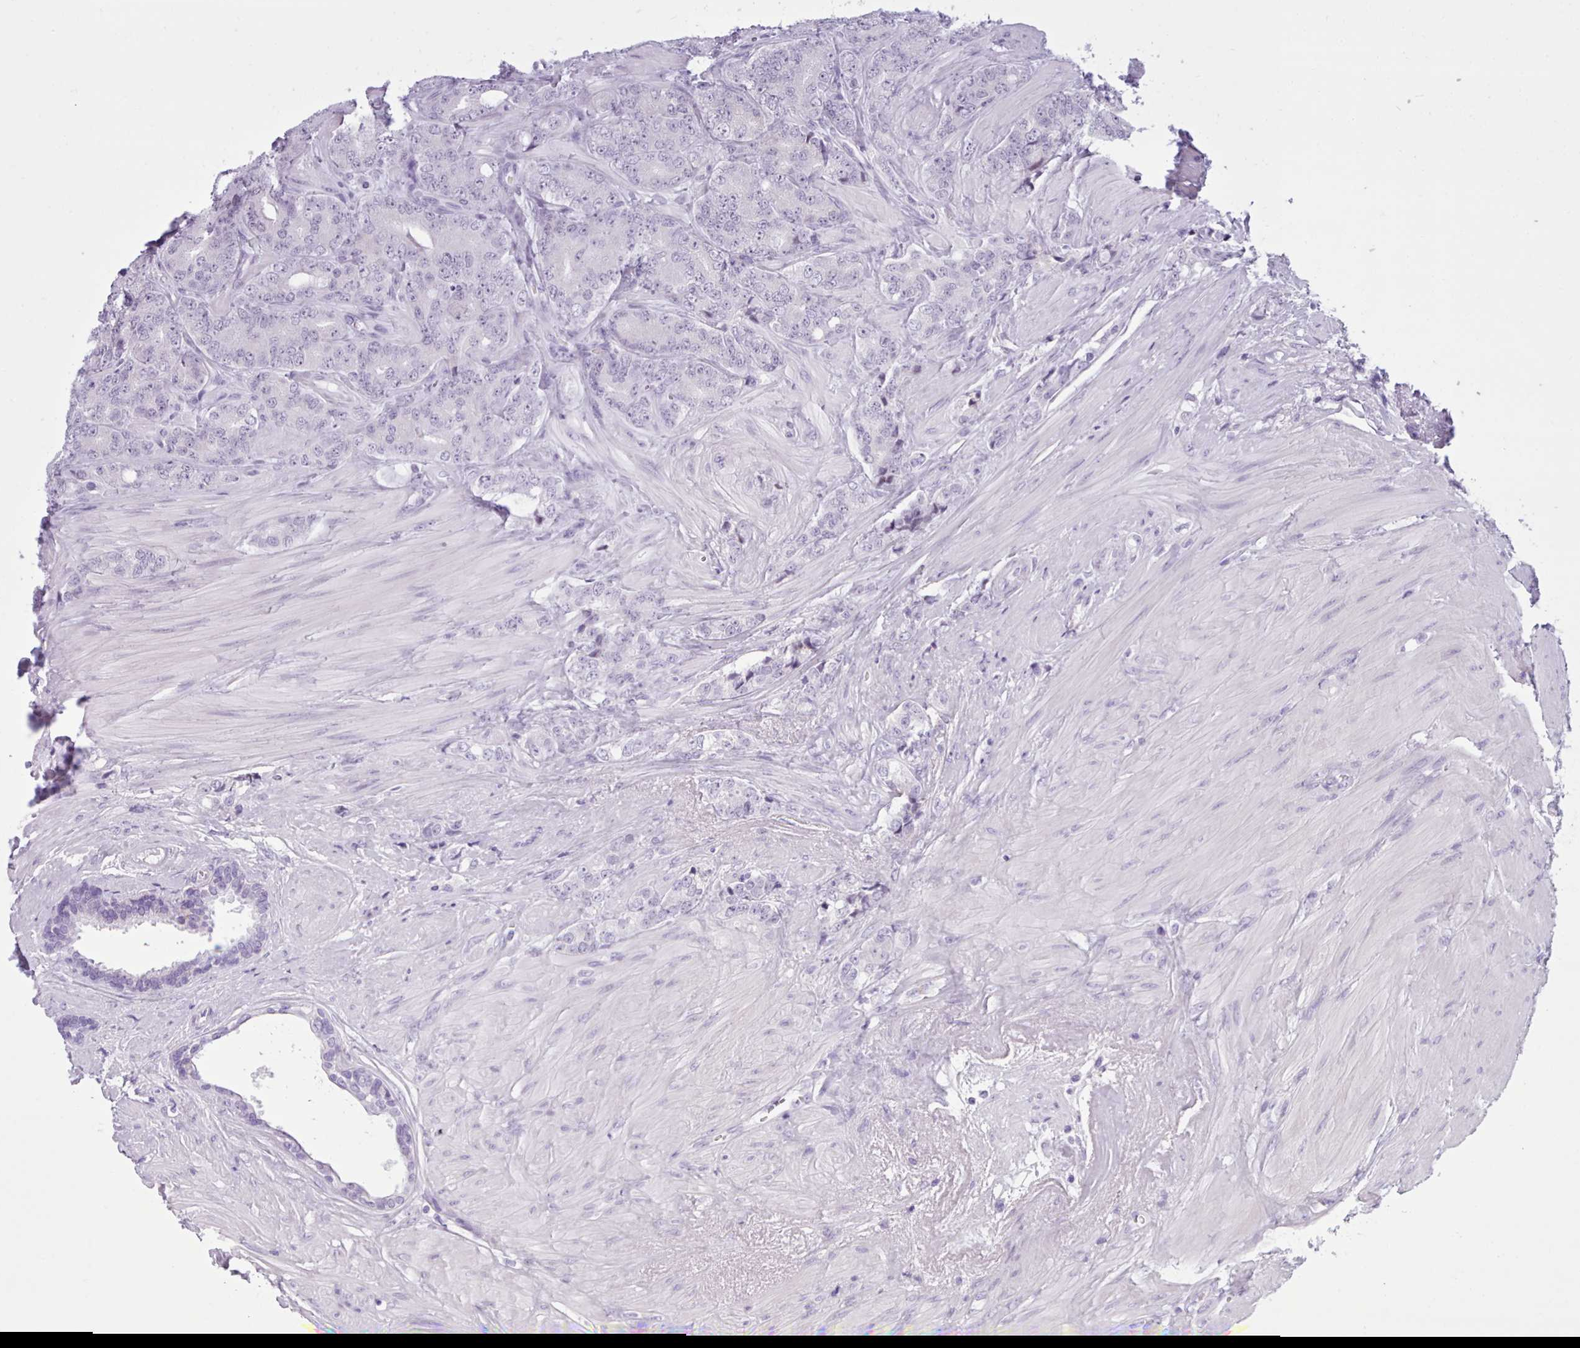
{"staining": {"intensity": "negative", "quantity": "none", "location": "none"}, "tissue": "prostate cancer", "cell_type": "Tumor cells", "image_type": "cancer", "snomed": [{"axis": "morphology", "description": "Adenocarcinoma, High grade"}, {"axis": "topography", "description": "Prostate"}], "caption": "Image shows no protein staining in tumor cells of prostate adenocarcinoma (high-grade) tissue.", "gene": "FBXO48", "patient": {"sex": "male", "age": 62}}